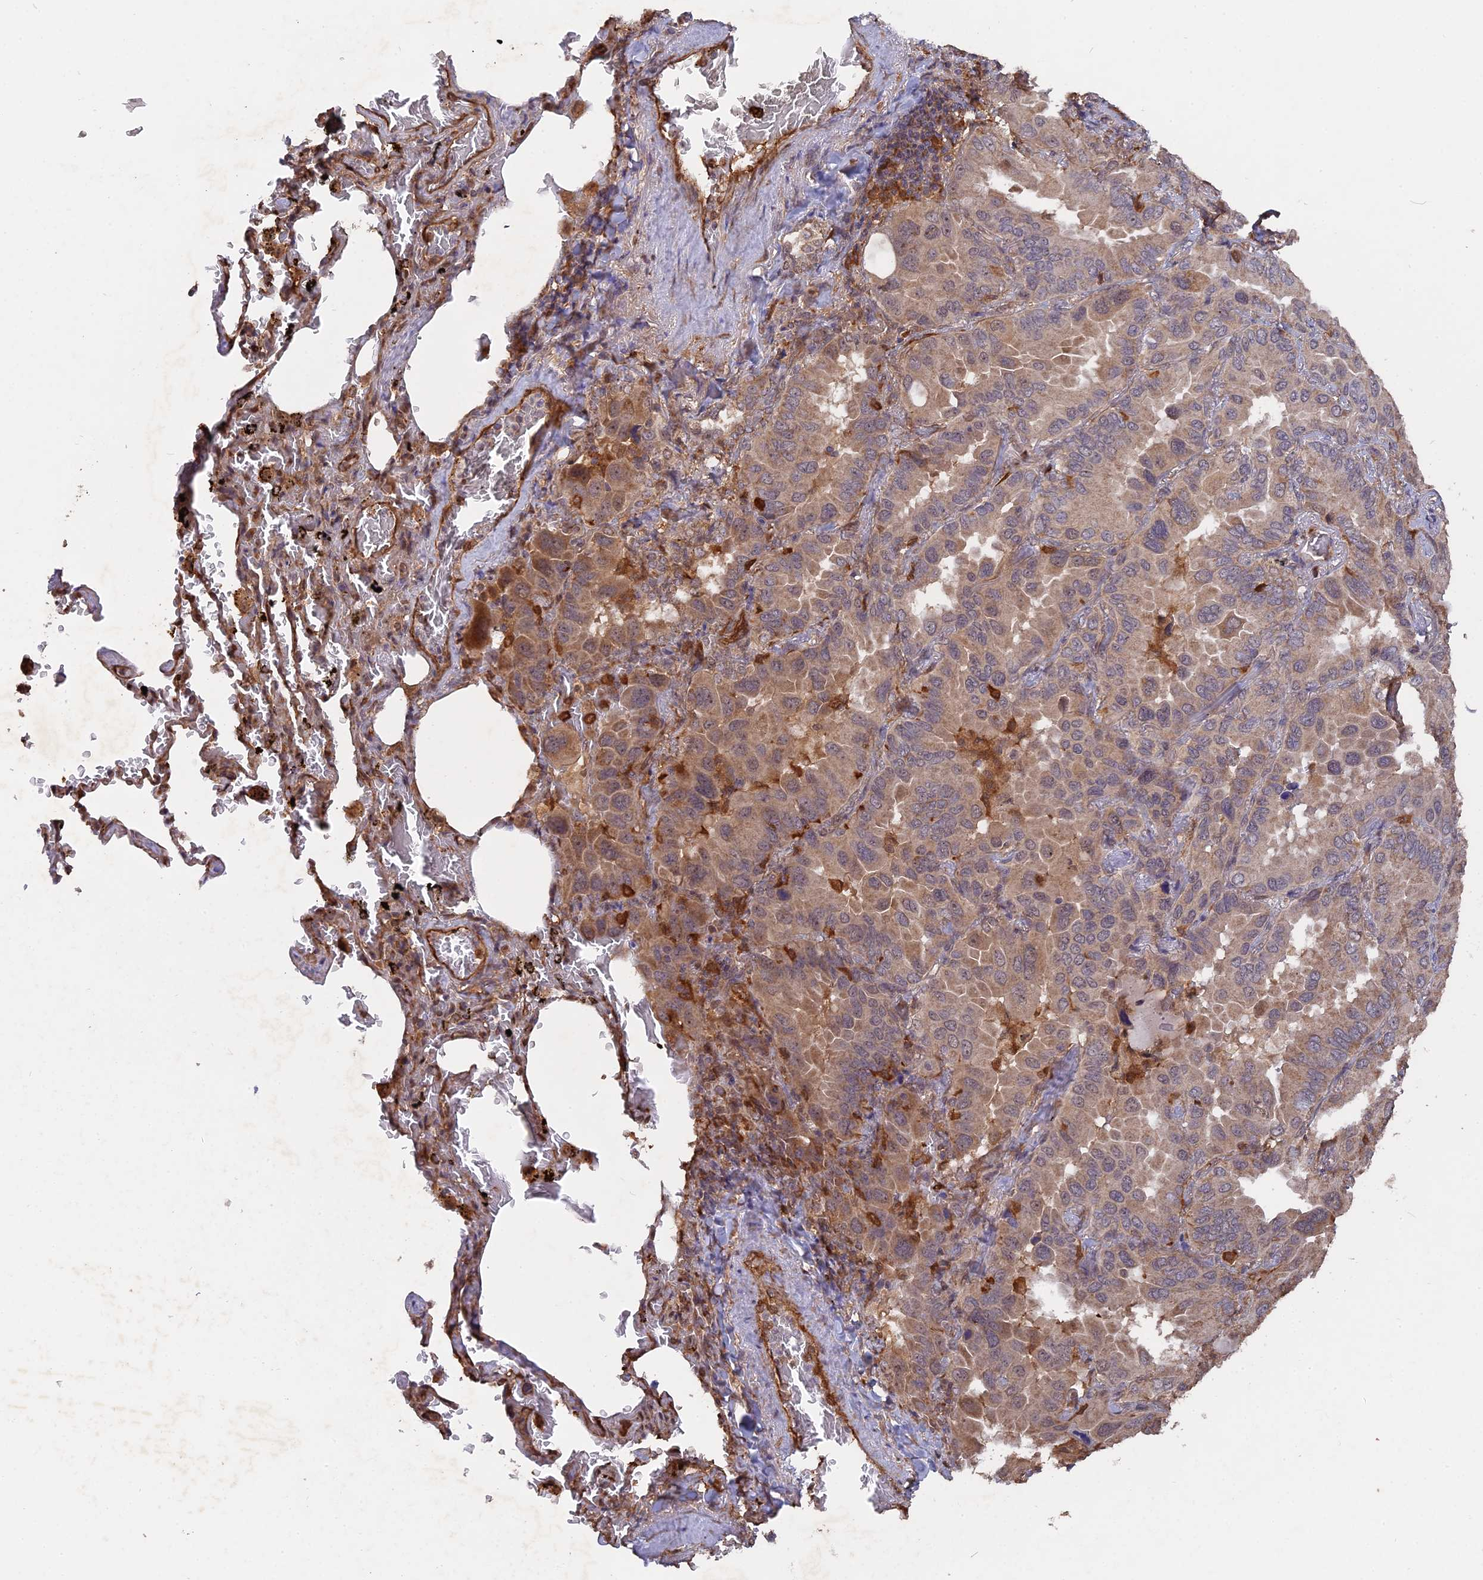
{"staining": {"intensity": "moderate", "quantity": "<25%", "location": "cytoplasmic/membranous"}, "tissue": "lung cancer", "cell_type": "Tumor cells", "image_type": "cancer", "snomed": [{"axis": "morphology", "description": "Adenocarcinoma, NOS"}, {"axis": "topography", "description": "Lung"}], "caption": "A brown stain shows moderate cytoplasmic/membranous expression of a protein in human adenocarcinoma (lung) tumor cells. (DAB = brown stain, brightfield microscopy at high magnification).", "gene": "SAC3D1", "patient": {"sex": "male", "age": 64}}